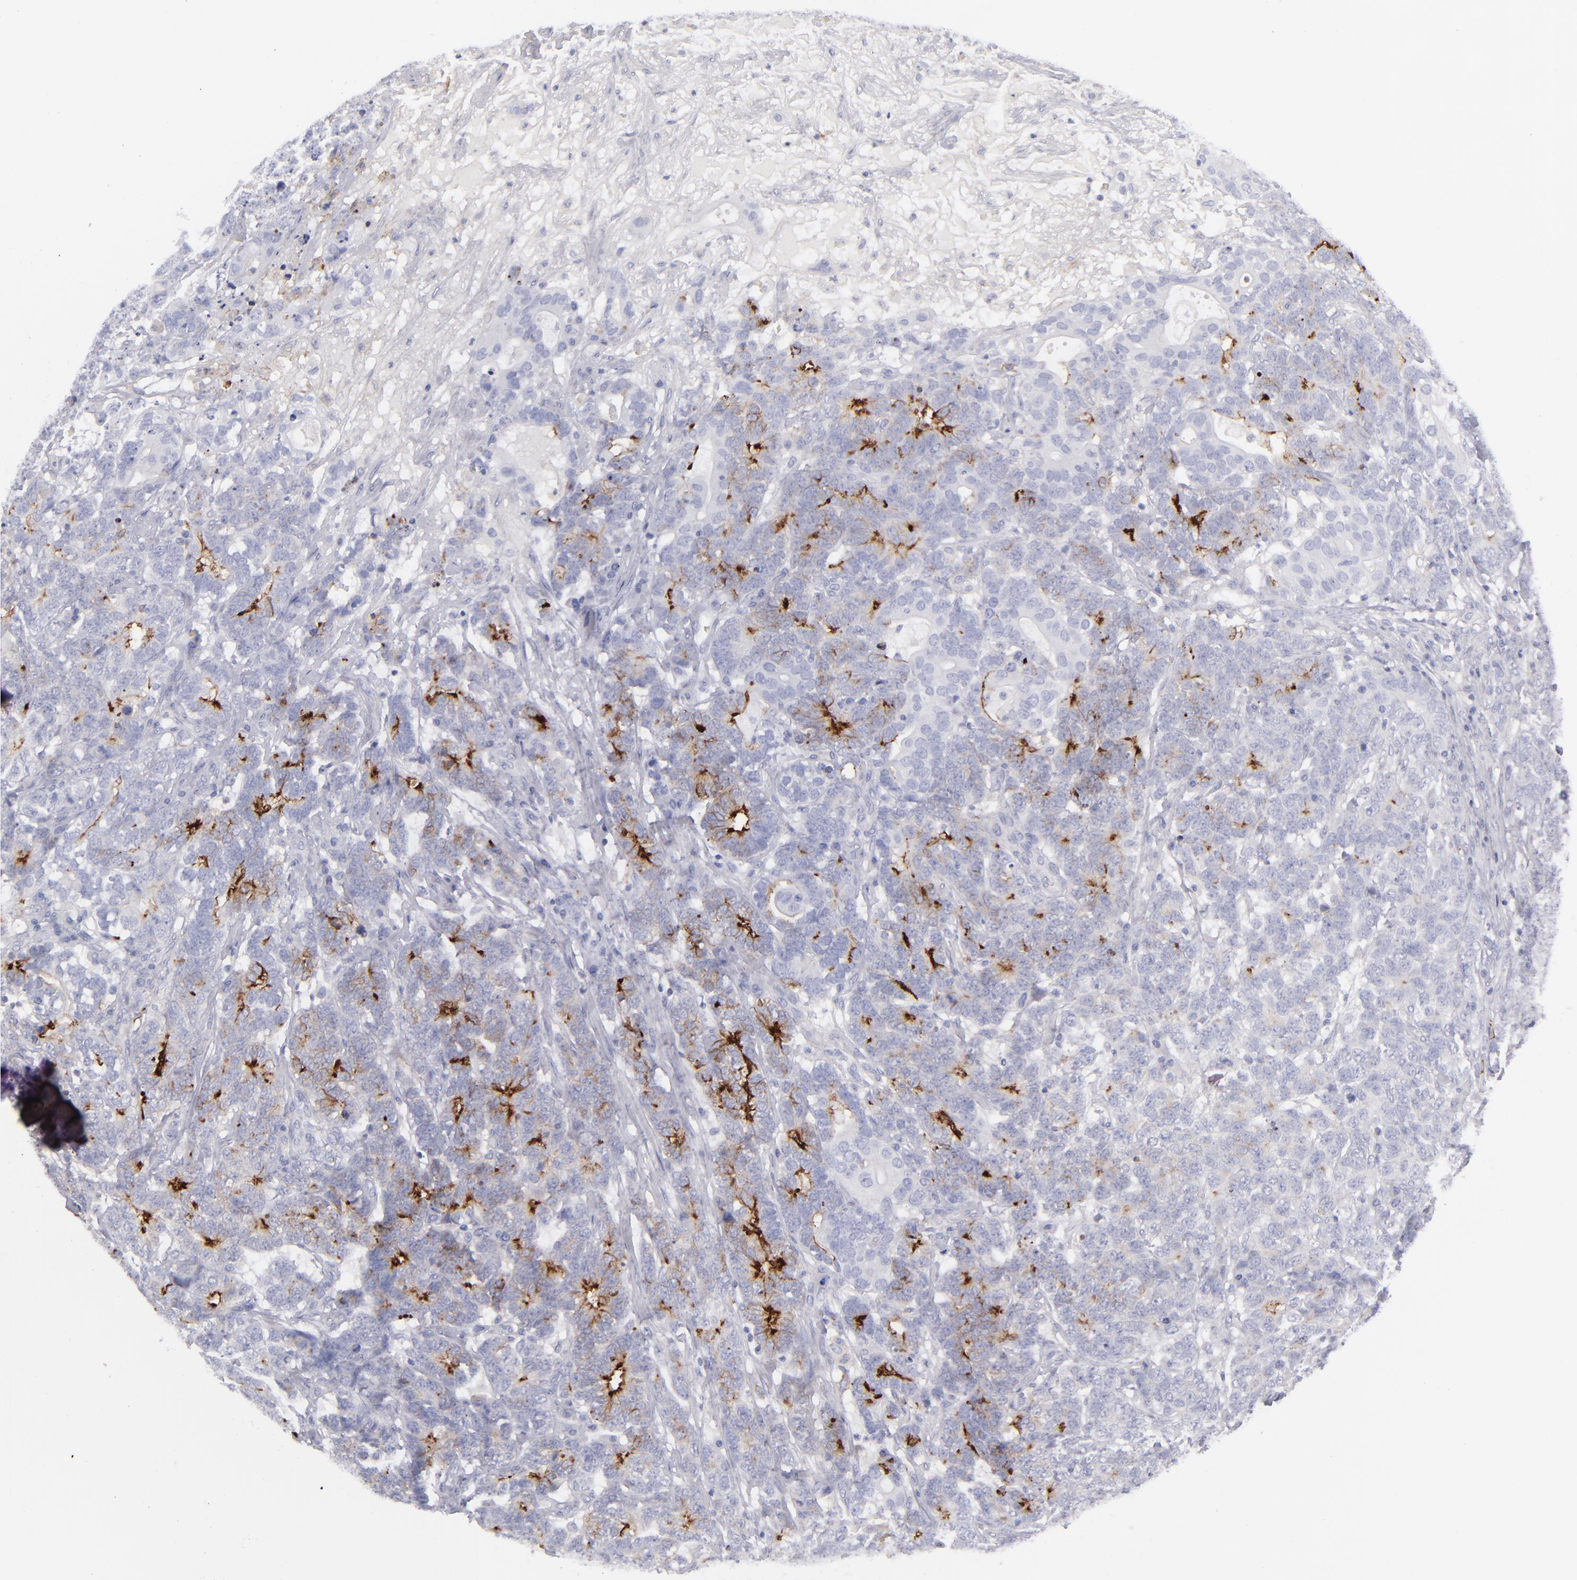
{"staining": {"intensity": "moderate", "quantity": "25%-75%", "location": "cytoplasmic/membranous"}, "tissue": "testis cancer", "cell_type": "Tumor cells", "image_type": "cancer", "snomed": [{"axis": "morphology", "description": "Carcinoma, Embryonal, NOS"}, {"axis": "topography", "description": "Testis"}], "caption": "A medium amount of moderate cytoplasmic/membranous staining is present in approximately 25%-75% of tumor cells in testis cancer tissue.", "gene": "ANPEP", "patient": {"sex": "male", "age": 26}}